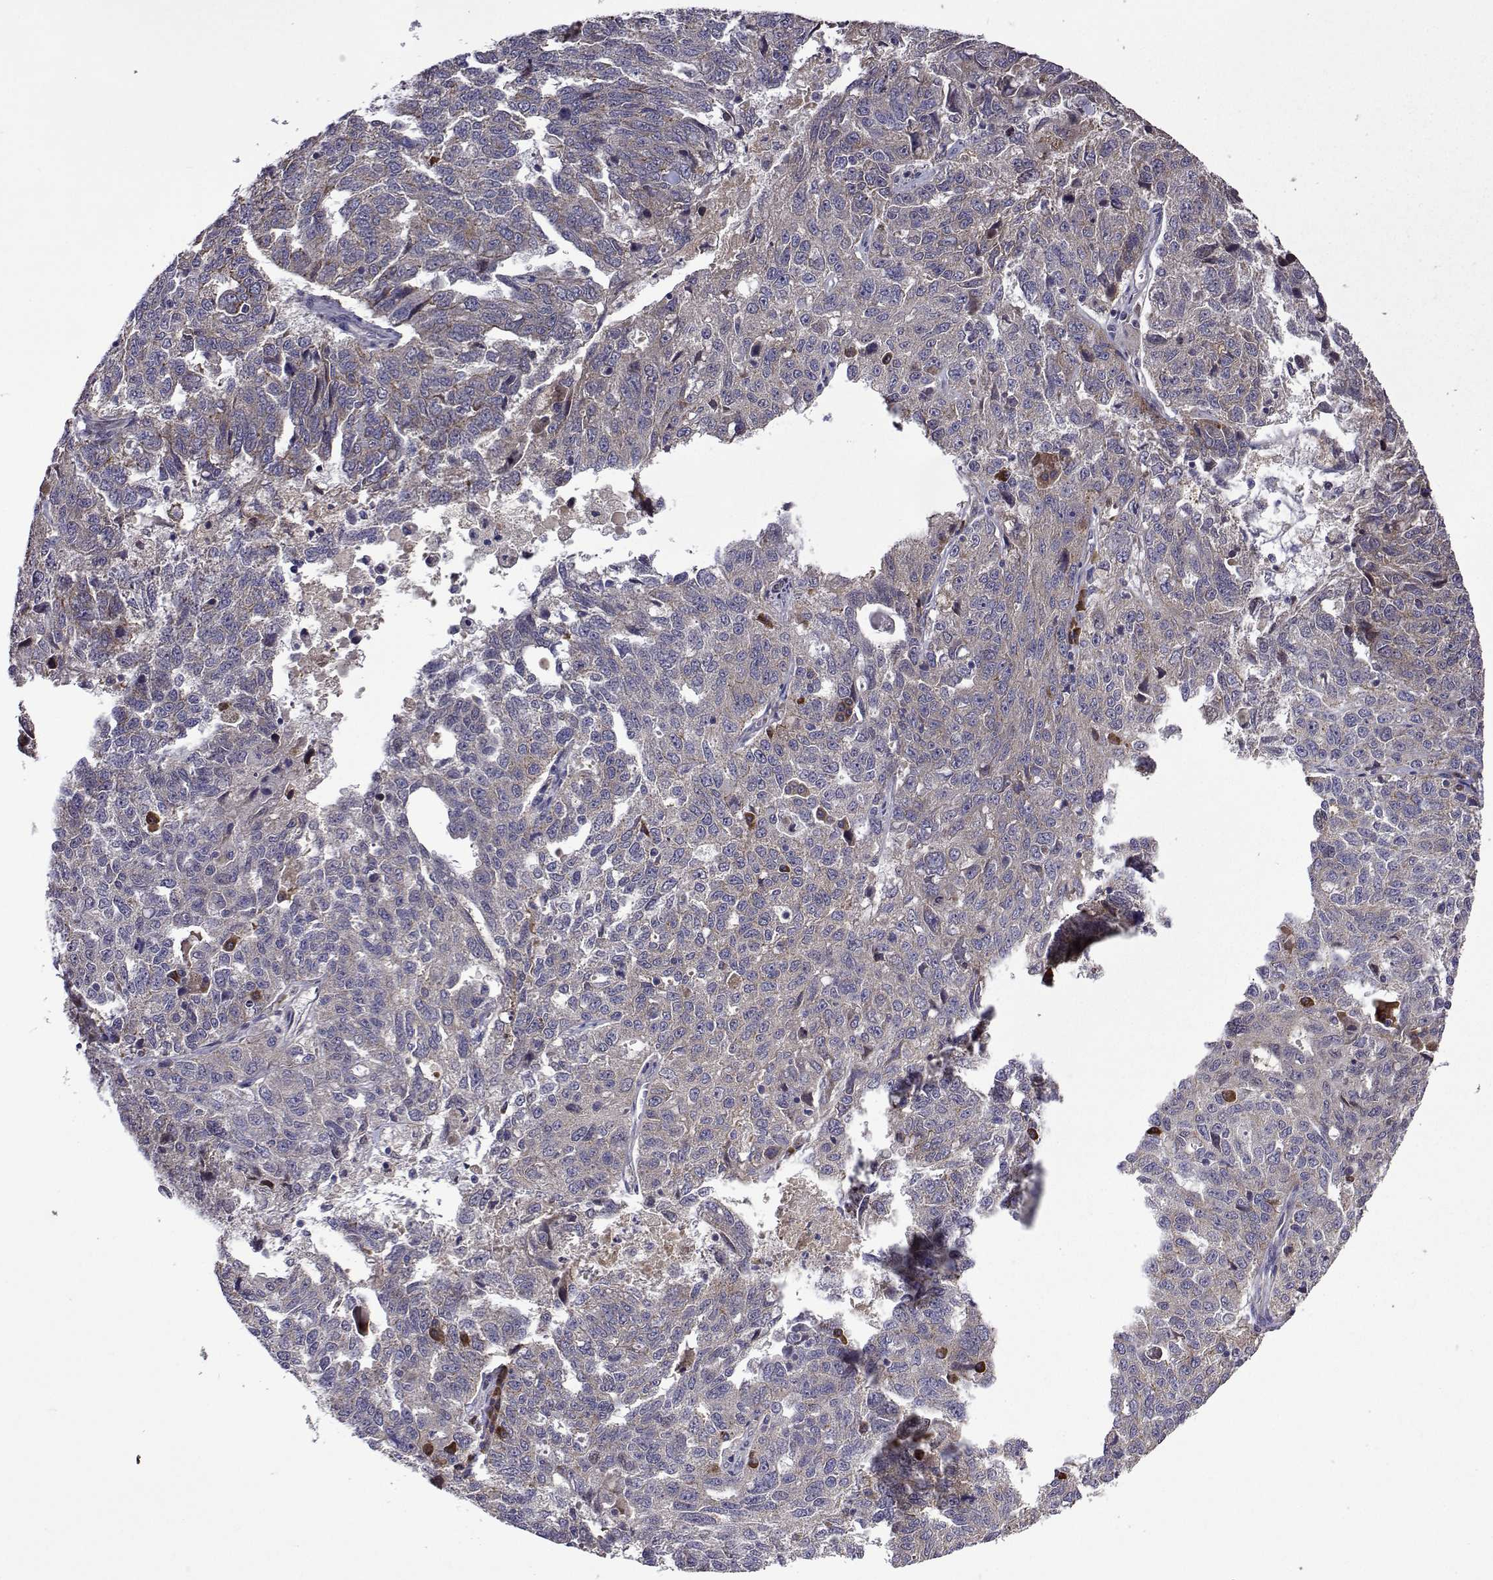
{"staining": {"intensity": "negative", "quantity": "none", "location": "none"}, "tissue": "ovarian cancer", "cell_type": "Tumor cells", "image_type": "cancer", "snomed": [{"axis": "morphology", "description": "Cystadenocarcinoma, serous, NOS"}, {"axis": "topography", "description": "Ovary"}], "caption": "Immunohistochemistry (IHC) image of serous cystadenocarcinoma (ovarian) stained for a protein (brown), which reveals no positivity in tumor cells.", "gene": "TARBP2", "patient": {"sex": "female", "age": 71}}